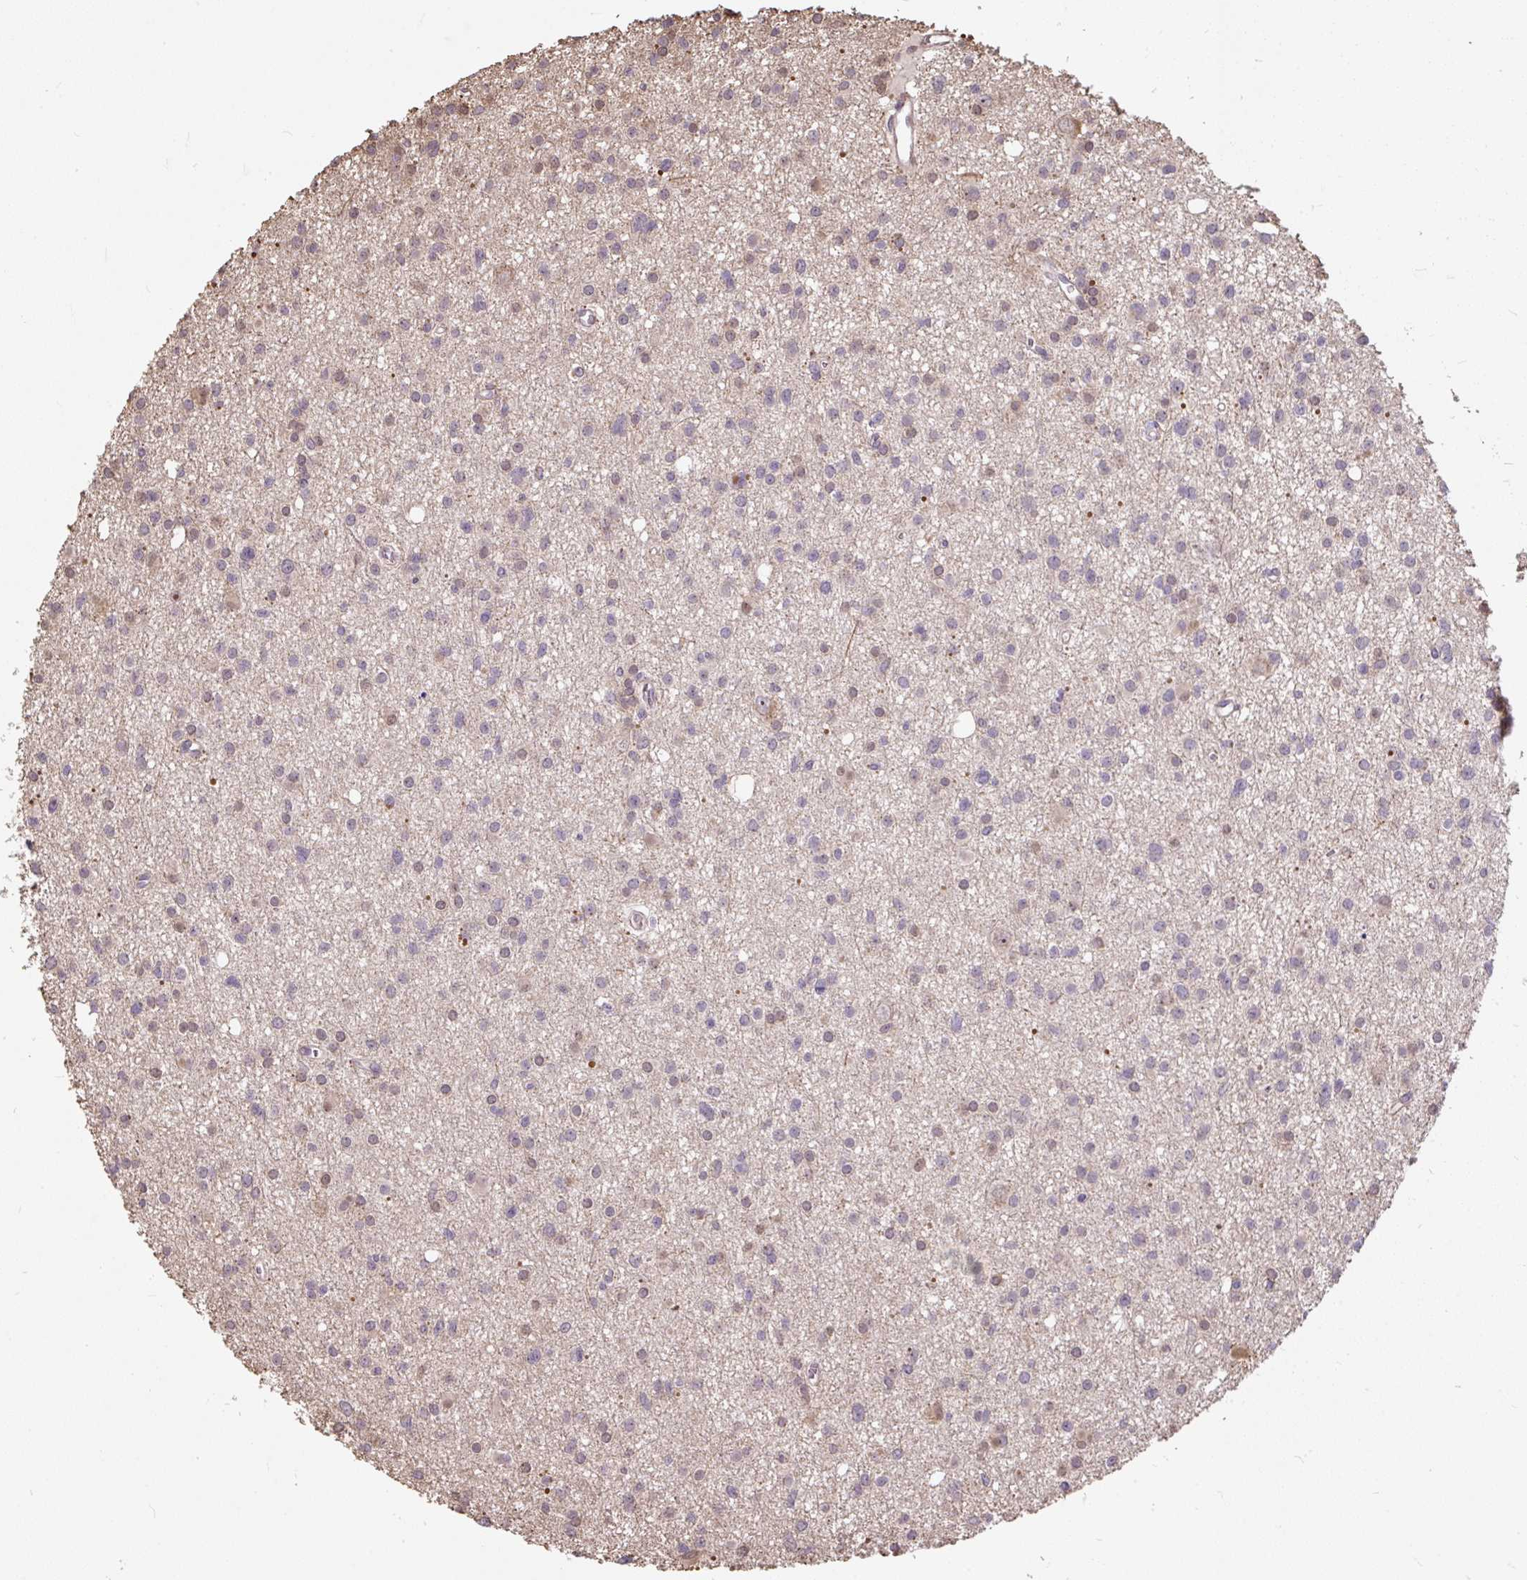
{"staining": {"intensity": "negative", "quantity": "none", "location": "none"}, "tissue": "glioma", "cell_type": "Tumor cells", "image_type": "cancer", "snomed": [{"axis": "morphology", "description": "Glioma, malignant, High grade"}, {"axis": "topography", "description": "Brain"}], "caption": "Malignant glioma (high-grade) was stained to show a protein in brown. There is no significant expression in tumor cells.", "gene": "PUS7L", "patient": {"sex": "male", "age": 23}}